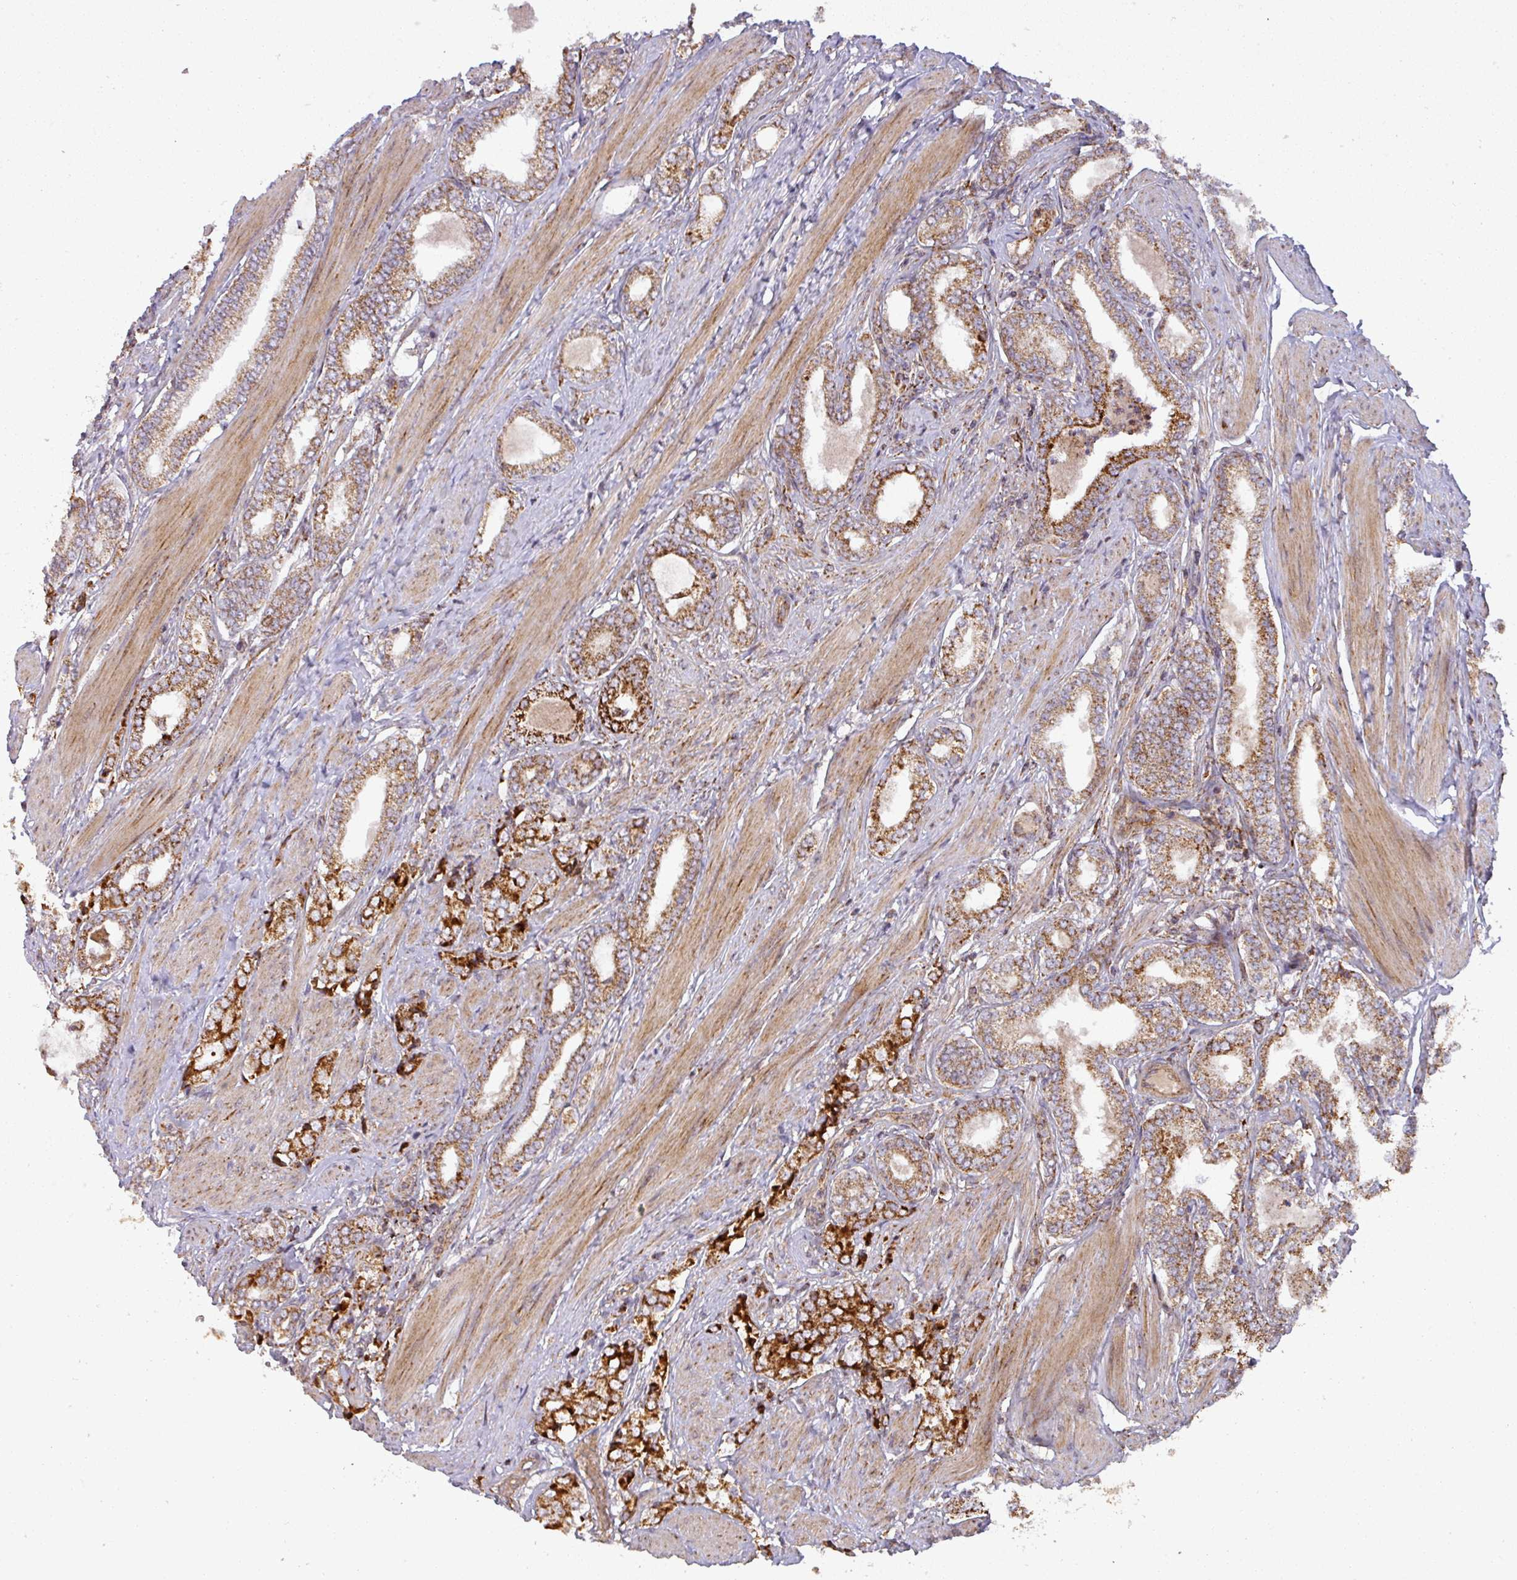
{"staining": {"intensity": "strong", "quantity": ">75%", "location": "cytoplasmic/membranous"}, "tissue": "prostate cancer", "cell_type": "Tumor cells", "image_type": "cancer", "snomed": [{"axis": "morphology", "description": "Adenocarcinoma, High grade"}, {"axis": "topography", "description": "Prostate"}], "caption": "Brown immunohistochemical staining in prostate cancer demonstrates strong cytoplasmic/membranous staining in approximately >75% of tumor cells. The staining is performed using DAB brown chromogen to label protein expression. The nuclei are counter-stained blue using hematoxylin.", "gene": "GPD2", "patient": {"sex": "male", "age": 71}}